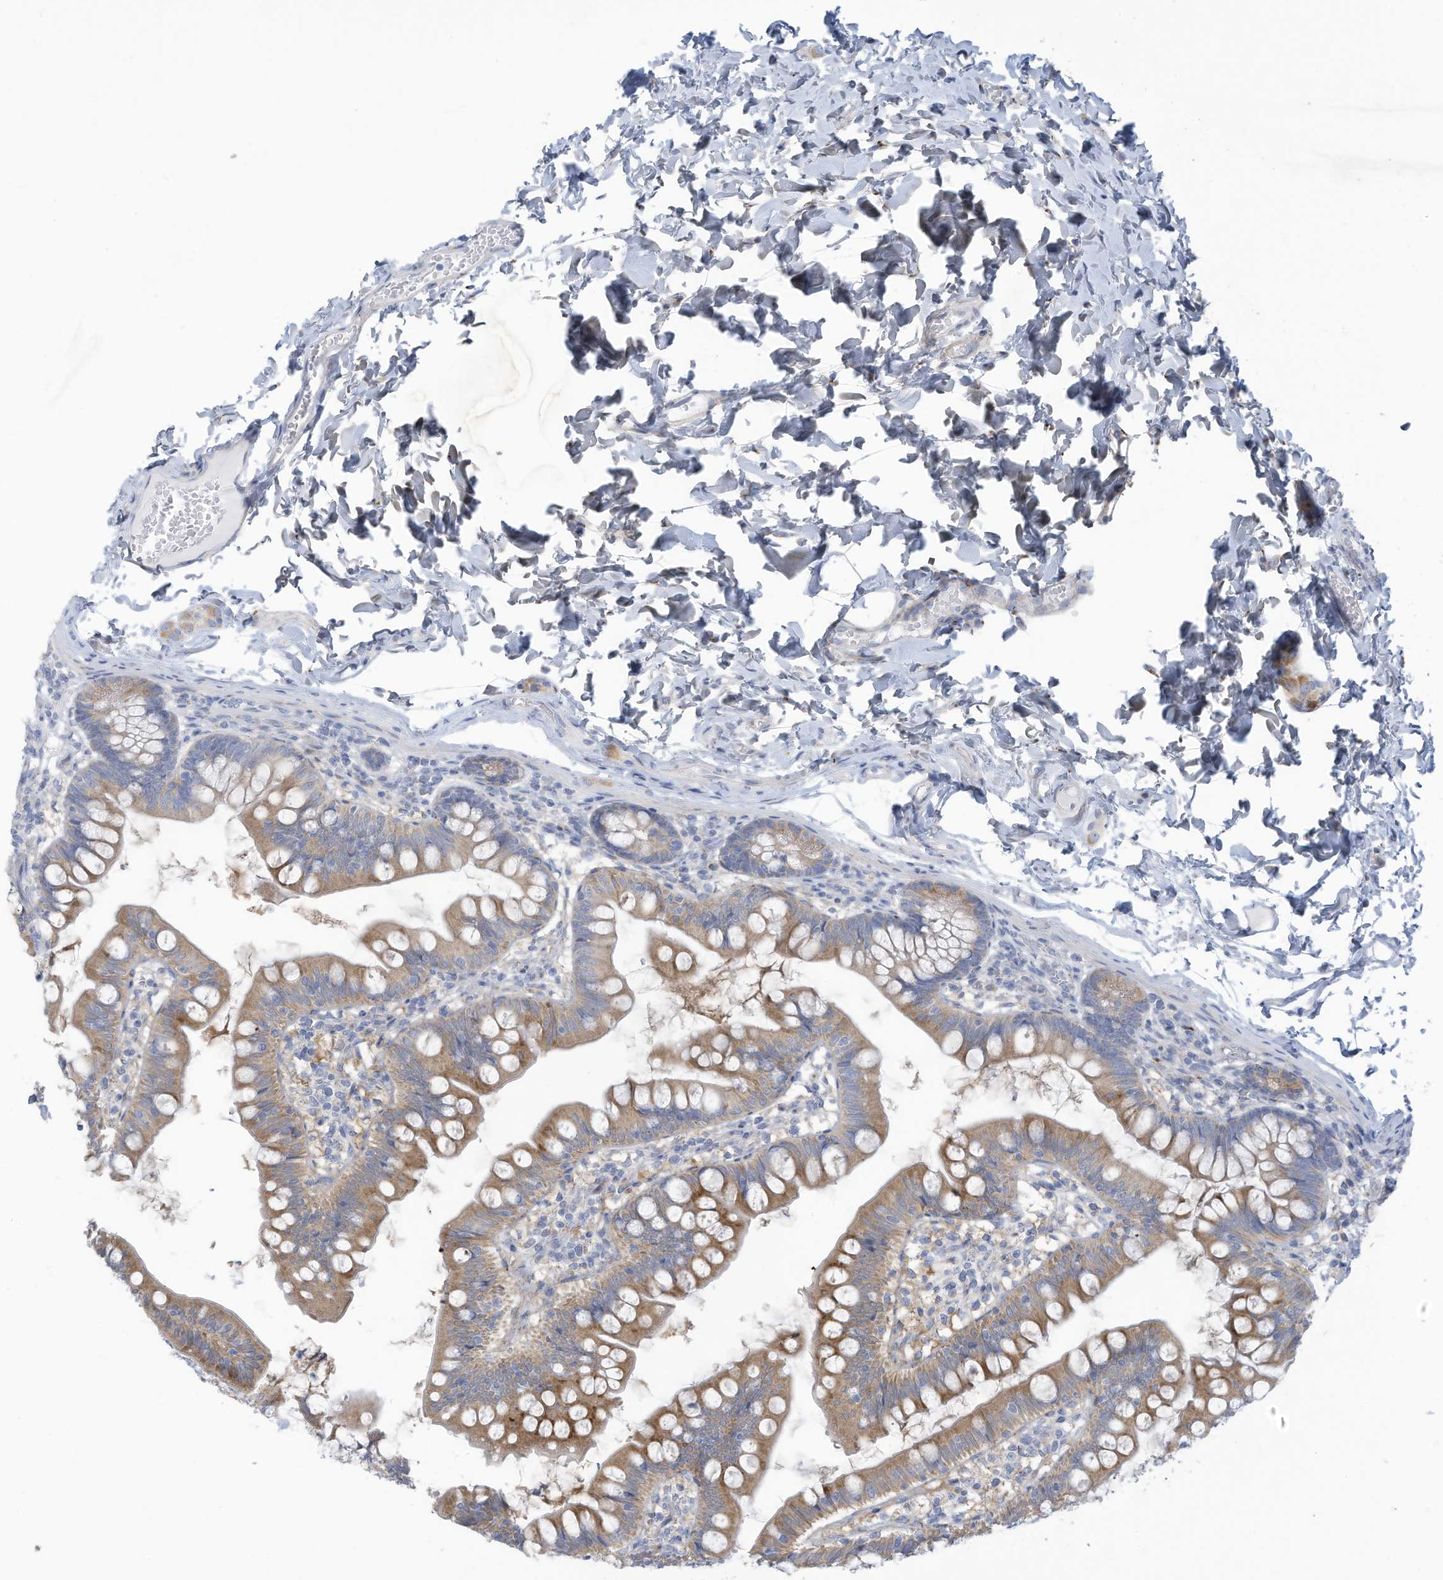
{"staining": {"intensity": "moderate", "quantity": ">75%", "location": "cytoplasmic/membranous"}, "tissue": "small intestine", "cell_type": "Glandular cells", "image_type": "normal", "snomed": [{"axis": "morphology", "description": "Normal tissue, NOS"}, {"axis": "topography", "description": "Small intestine"}], "caption": "Immunohistochemistry (IHC) micrograph of unremarkable small intestine: small intestine stained using IHC exhibits medium levels of moderate protein expression localized specifically in the cytoplasmic/membranous of glandular cells, appearing as a cytoplasmic/membranous brown color.", "gene": "TRMT2B", "patient": {"sex": "male", "age": 7}}